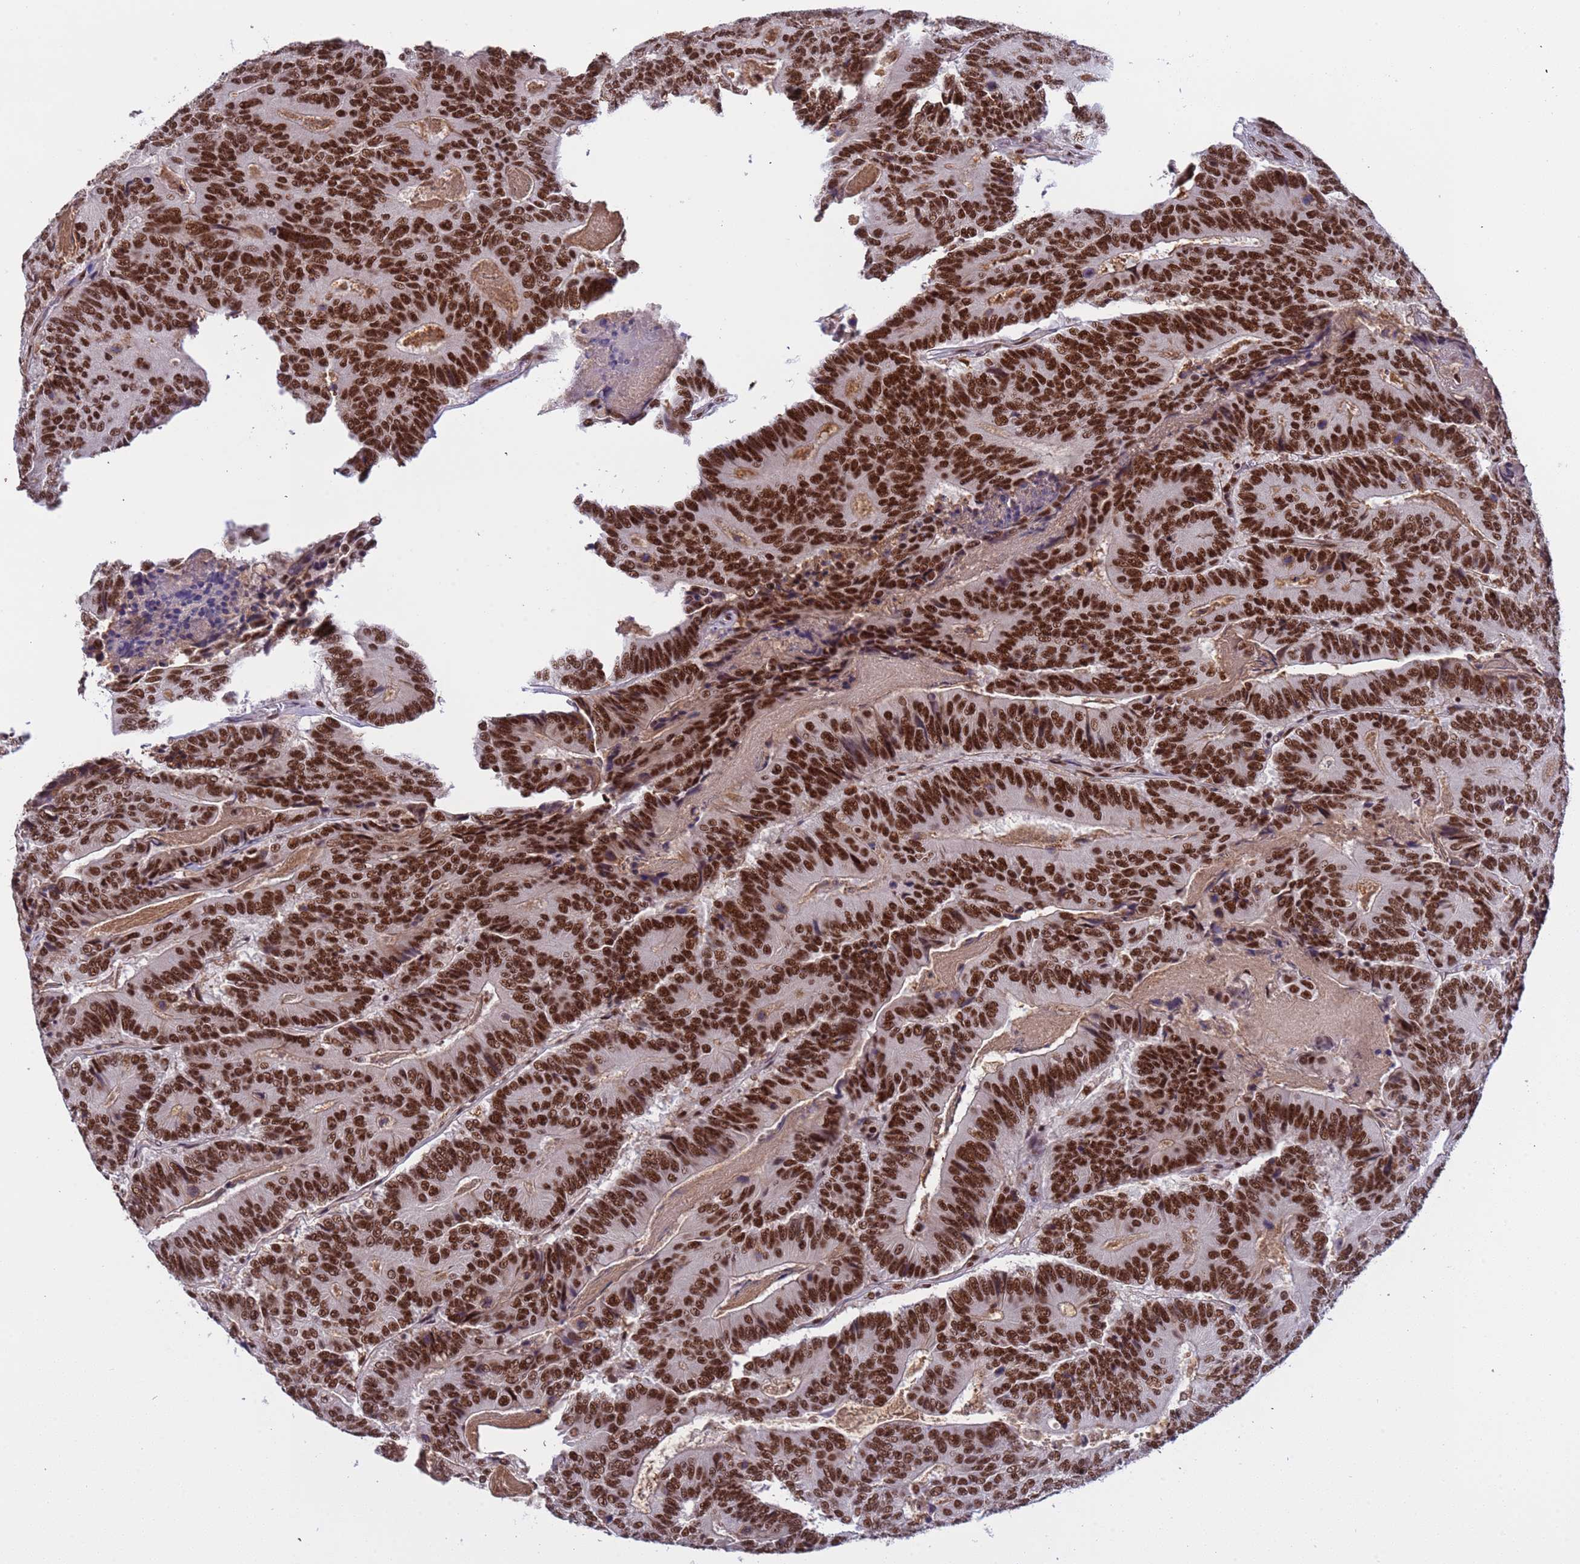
{"staining": {"intensity": "strong", "quantity": ">75%", "location": "nuclear"}, "tissue": "colorectal cancer", "cell_type": "Tumor cells", "image_type": "cancer", "snomed": [{"axis": "morphology", "description": "Adenocarcinoma, NOS"}, {"axis": "topography", "description": "Colon"}], "caption": "Immunohistochemistry (IHC) photomicrograph of colorectal cancer stained for a protein (brown), which displays high levels of strong nuclear staining in approximately >75% of tumor cells.", "gene": "SRRT", "patient": {"sex": "male", "age": 83}}